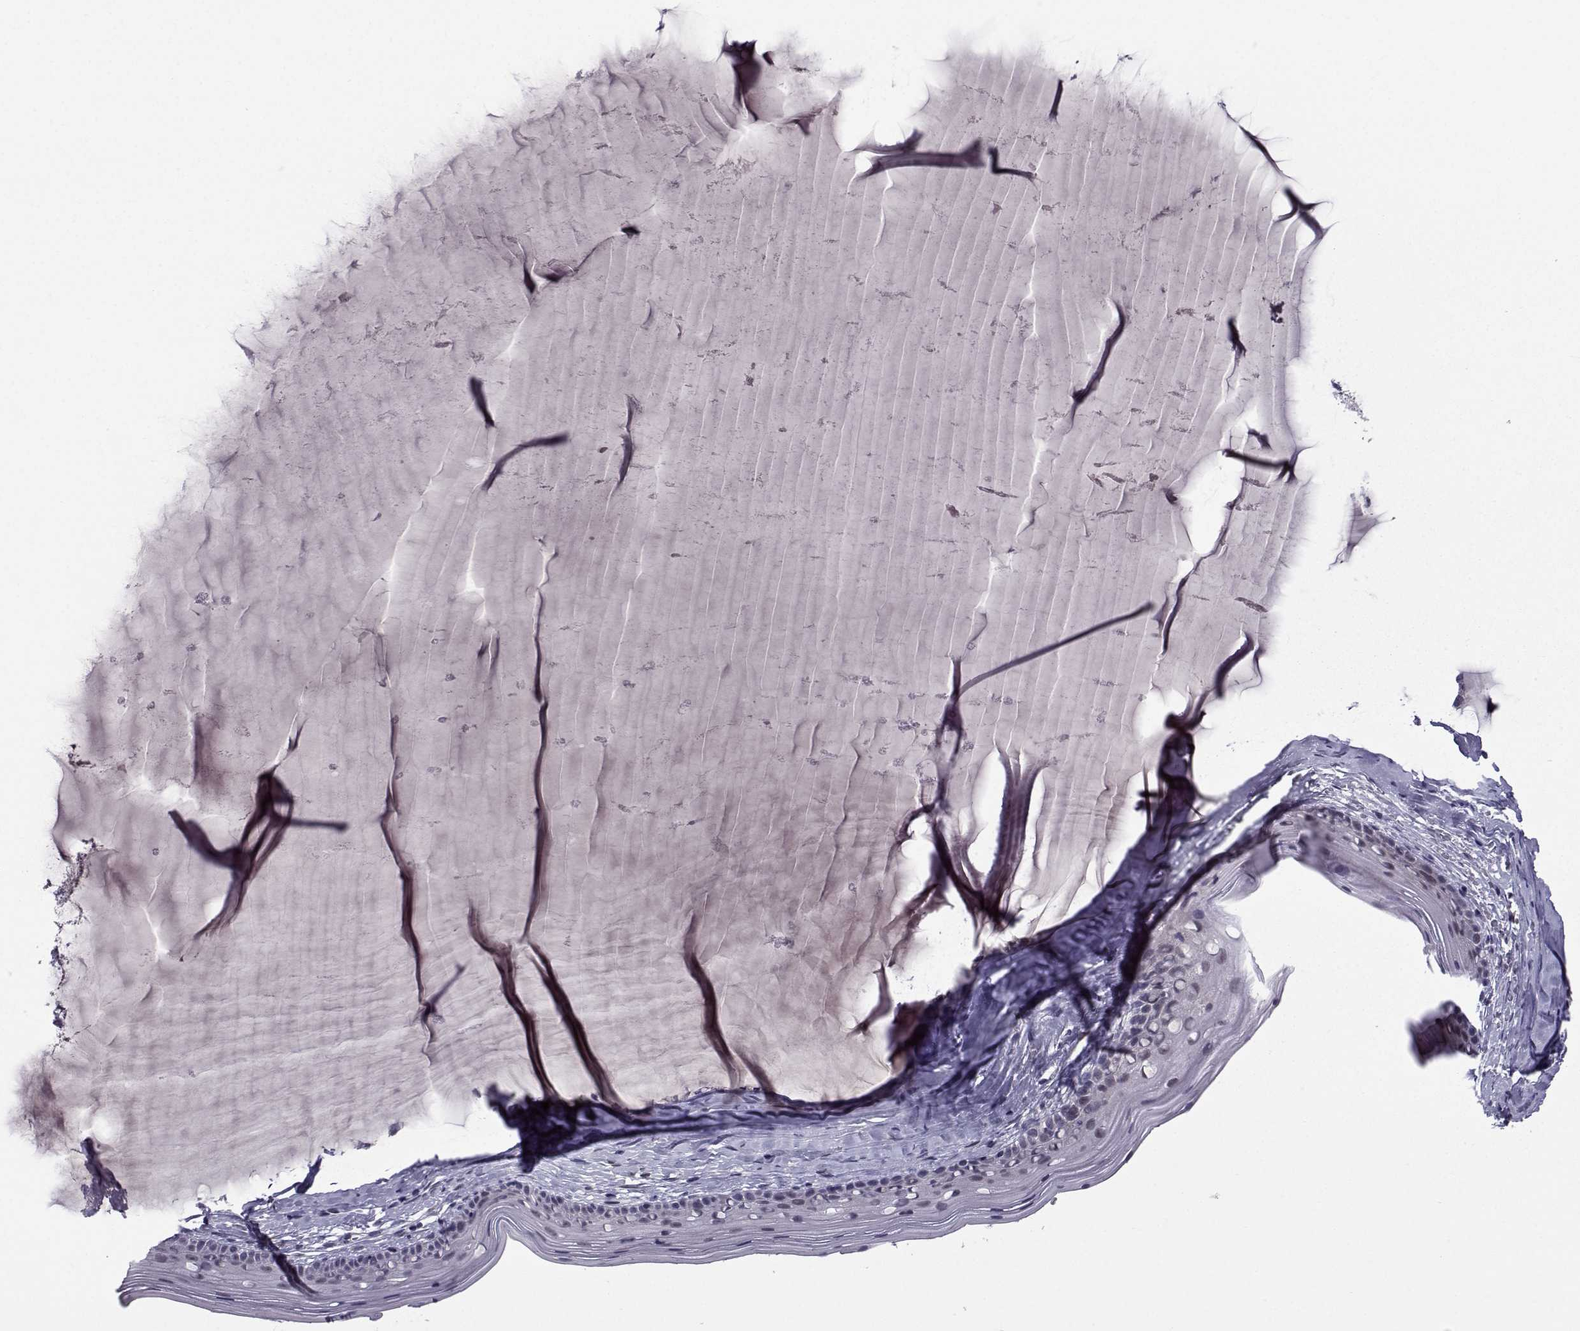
{"staining": {"intensity": "negative", "quantity": "none", "location": "none"}, "tissue": "cervix", "cell_type": "Glandular cells", "image_type": "normal", "snomed": [{"axis": "morphology", "description": "Normal tissue, NOS"}, {"axis": "topography", "description": "Cervix"}], "caption": "Immunohistochemical staining of benign human cervix exhibits no significant staining in glandular cells.", "gene": "RBM24", "patient": {"sex": "female", "age": 40}}